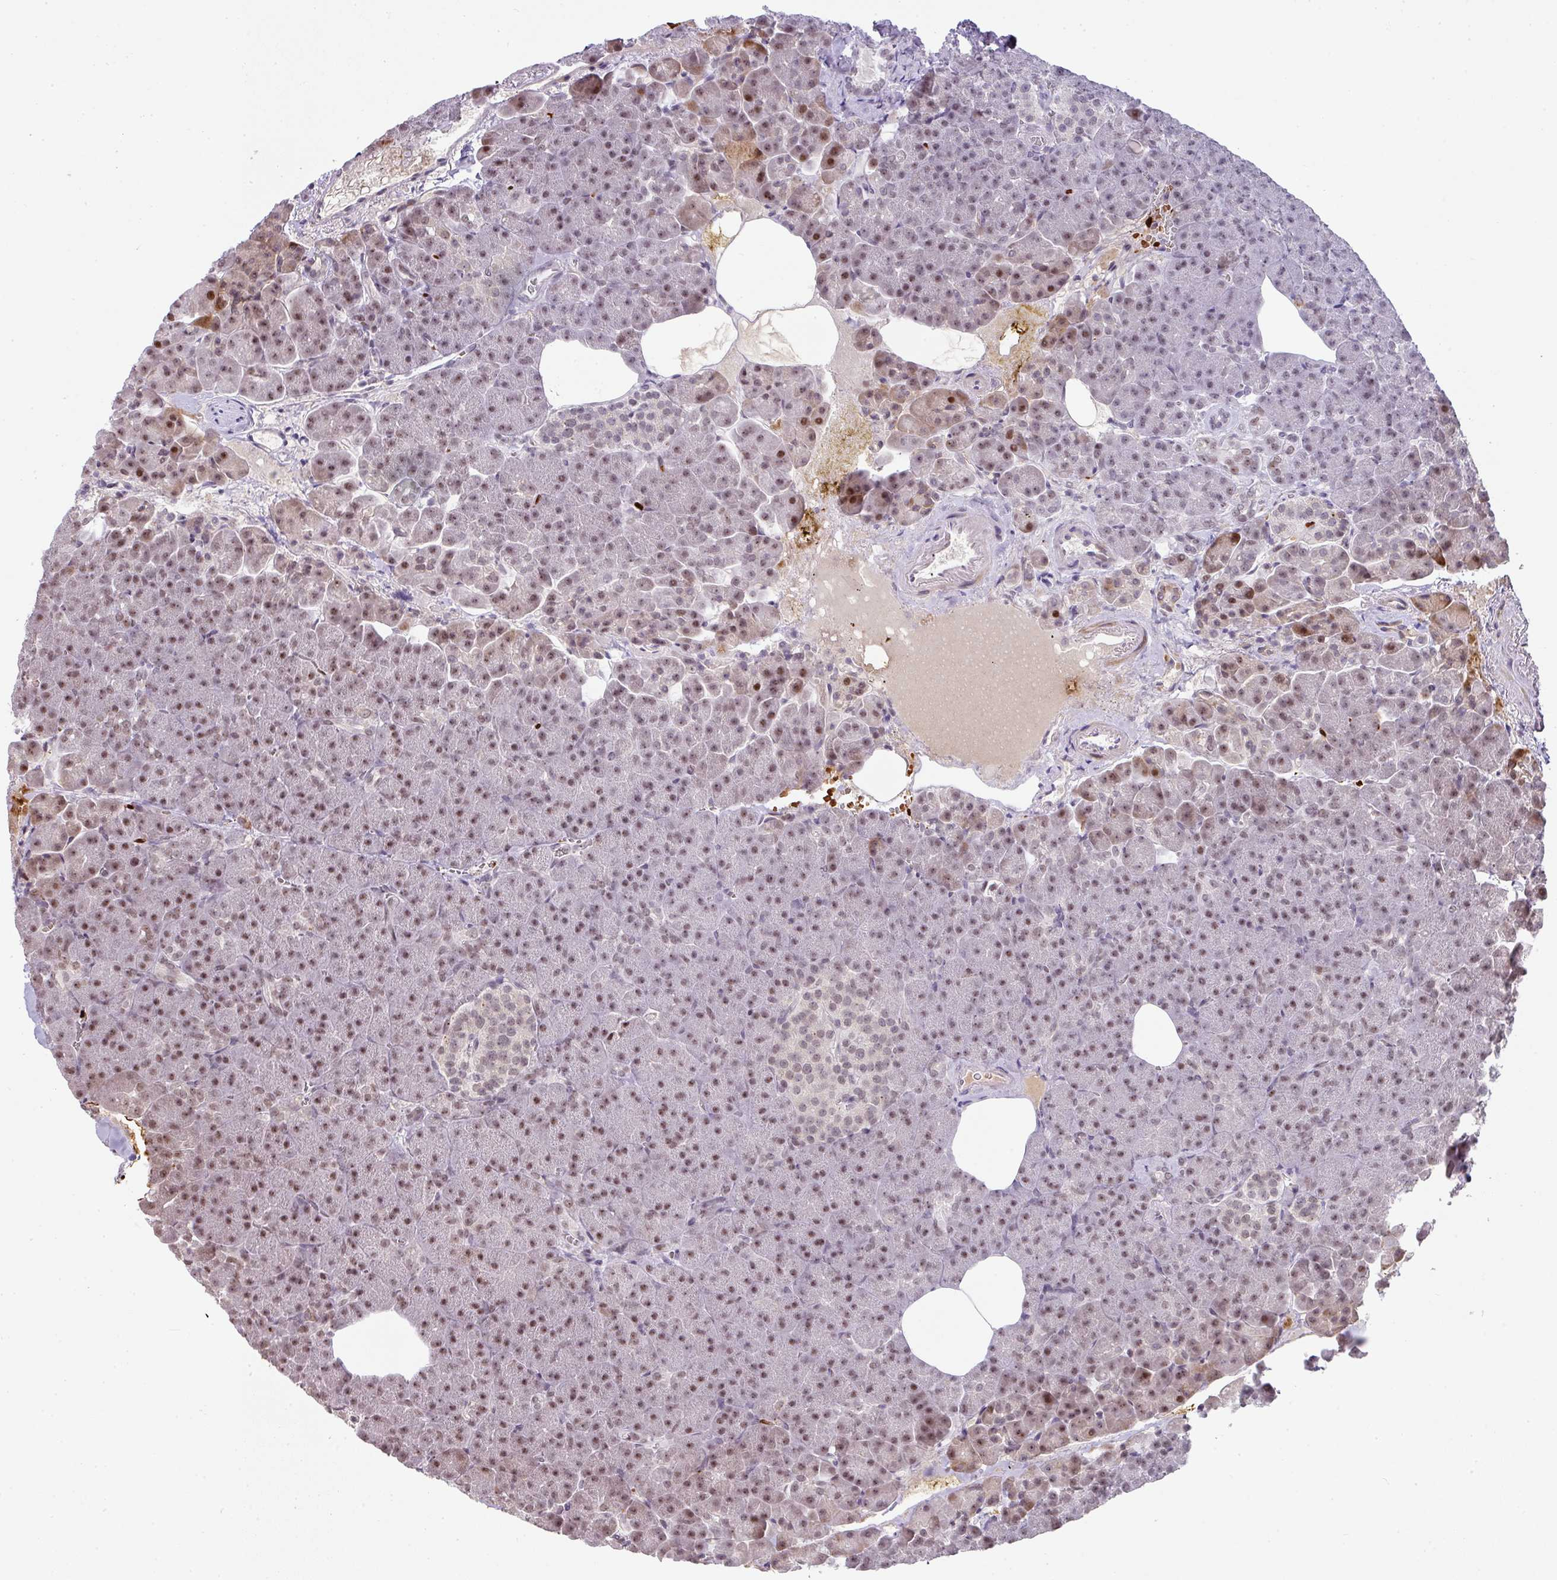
{"staining": {"intensity": "moderate", "quantity": "25%-75%", "location": "nuclear"}, "tissue": "pancreas", "cell_type": "Exocrine glandular cells", "image_type": "normal", "snomed": [{"axis": "morphology", "description": "Normal tissue, NOS"}, {"axis": "topography", "description": "Pancreas"}], "caption": "DAB (3,3'-diaminobenzidine) immunohistochemical staining of benign pancreas displays moderate nuclear protein expression in approximately 25%-75% of exocrine glandular cells.", "gene": "NEIL1", "patient": {"sex": "female", "age": 74}}